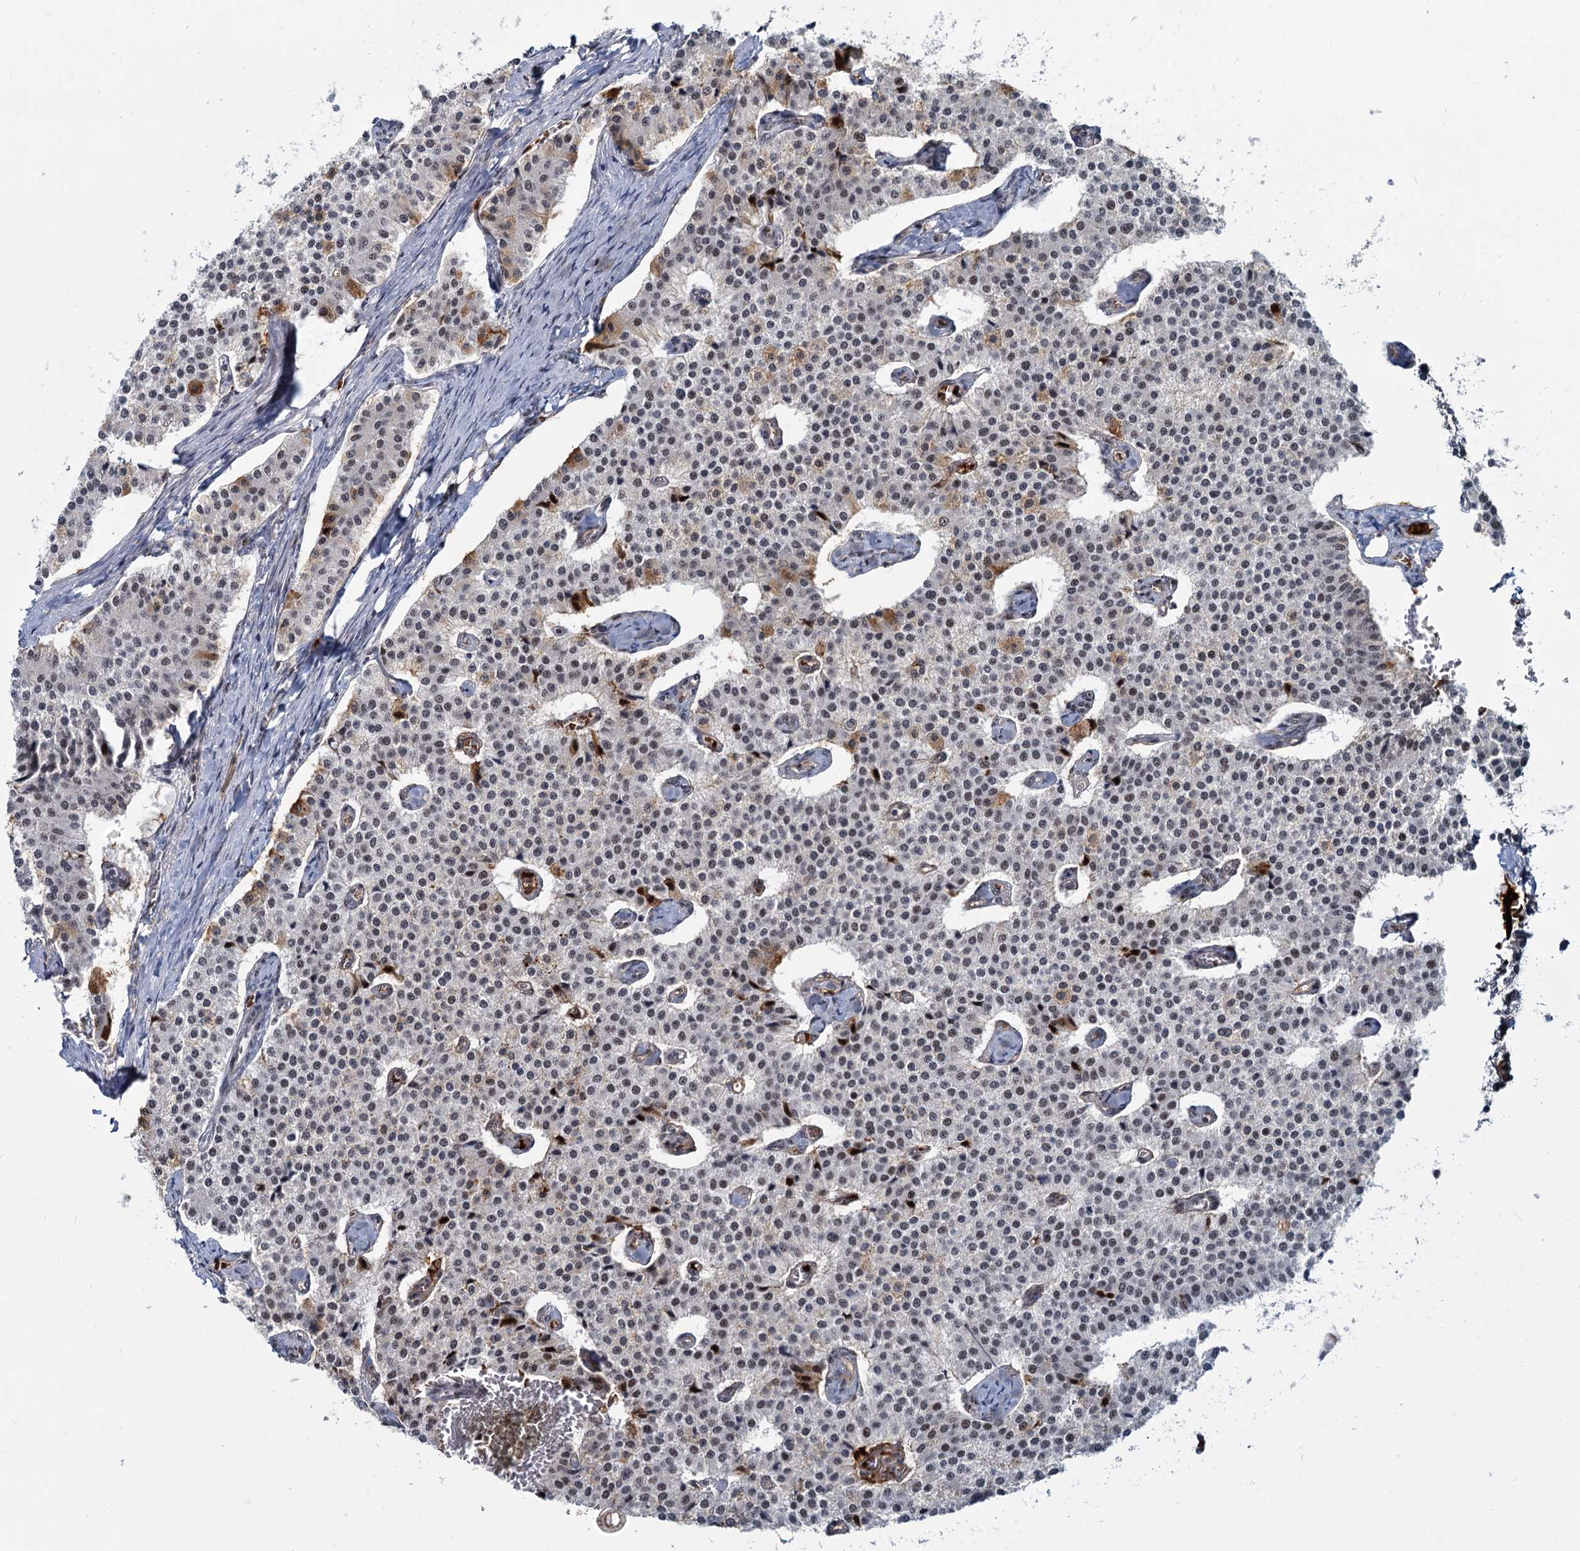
{"staining": {"intensity": "moderate", "quantity": "<25%", "location": "cytoplasmic/membranous"}, "tissue": "carcinoid", "cell_type": "Tumor cells", "image_type": "cancer", "snomed": [{"axis": "morphology", "description": "Carcinoid, malignant, NOS"}, {"axis": "topography", "description": "Colon"}], "caption": "A brown stain labels moderate cytoplasmic/membranous expression of a protein in human malignant carcinoid tumor cells.", "gene": "WBP4", "patient": {"sex": "female", "age": 52}}